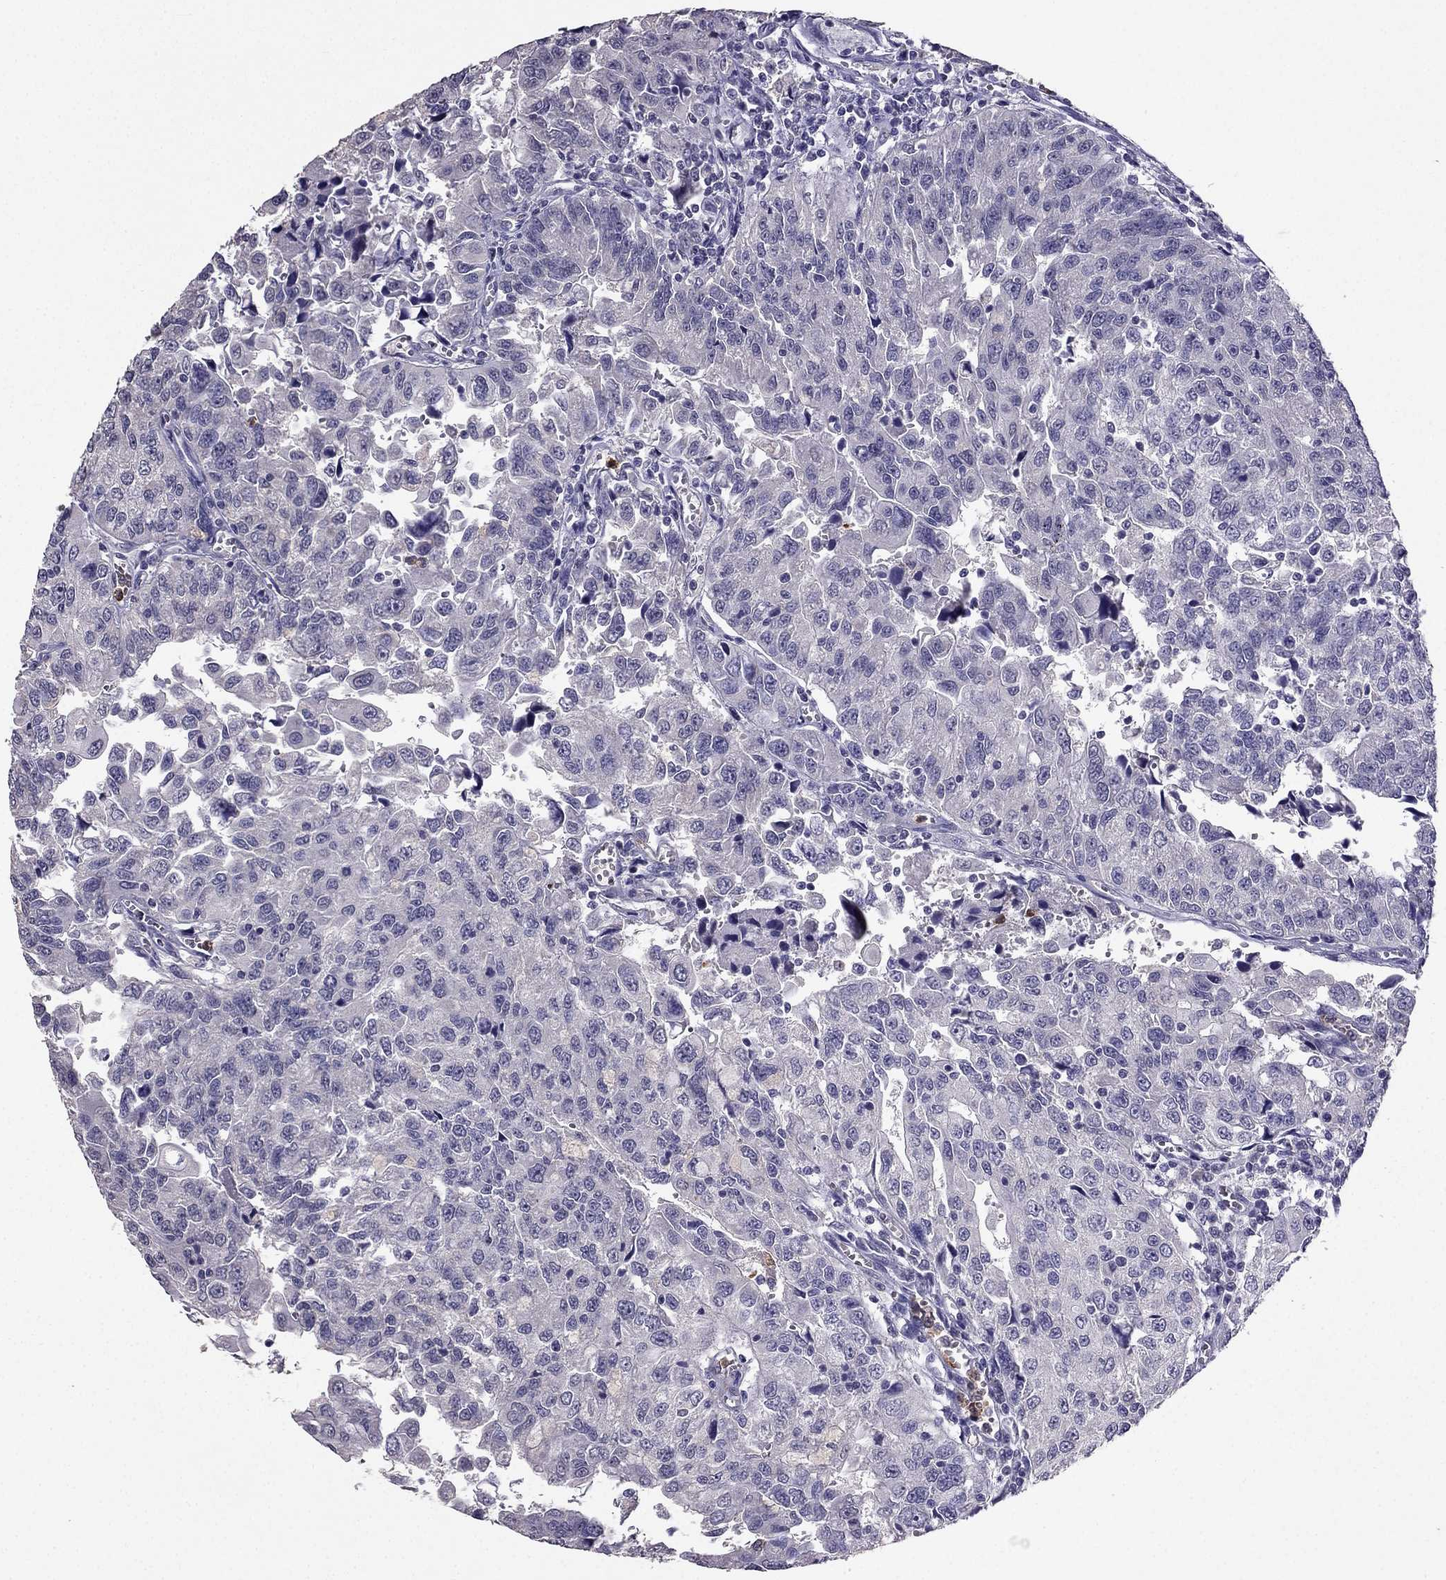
{"staining": {"intensity": "negative", "quantity": "none", "location": "none"}, "tissue": "urothelial cancer", "cell_type": "Tumor cells", "image_type": "cancer", "snomed": [{"axis": "morphology", "description": "Urothelial carcinoma, NOS"}, {"axis": "morphology", "description": "Urothelial carcinoma, High grade"}, {"axis": "topography", "description": "Urinary bladder"}], "caption": "Tumor cells show no significant protein staining in transitional cell carcinoma.", "gene": "RFLNB", "patient": {"sex": "female", "age": 73}}